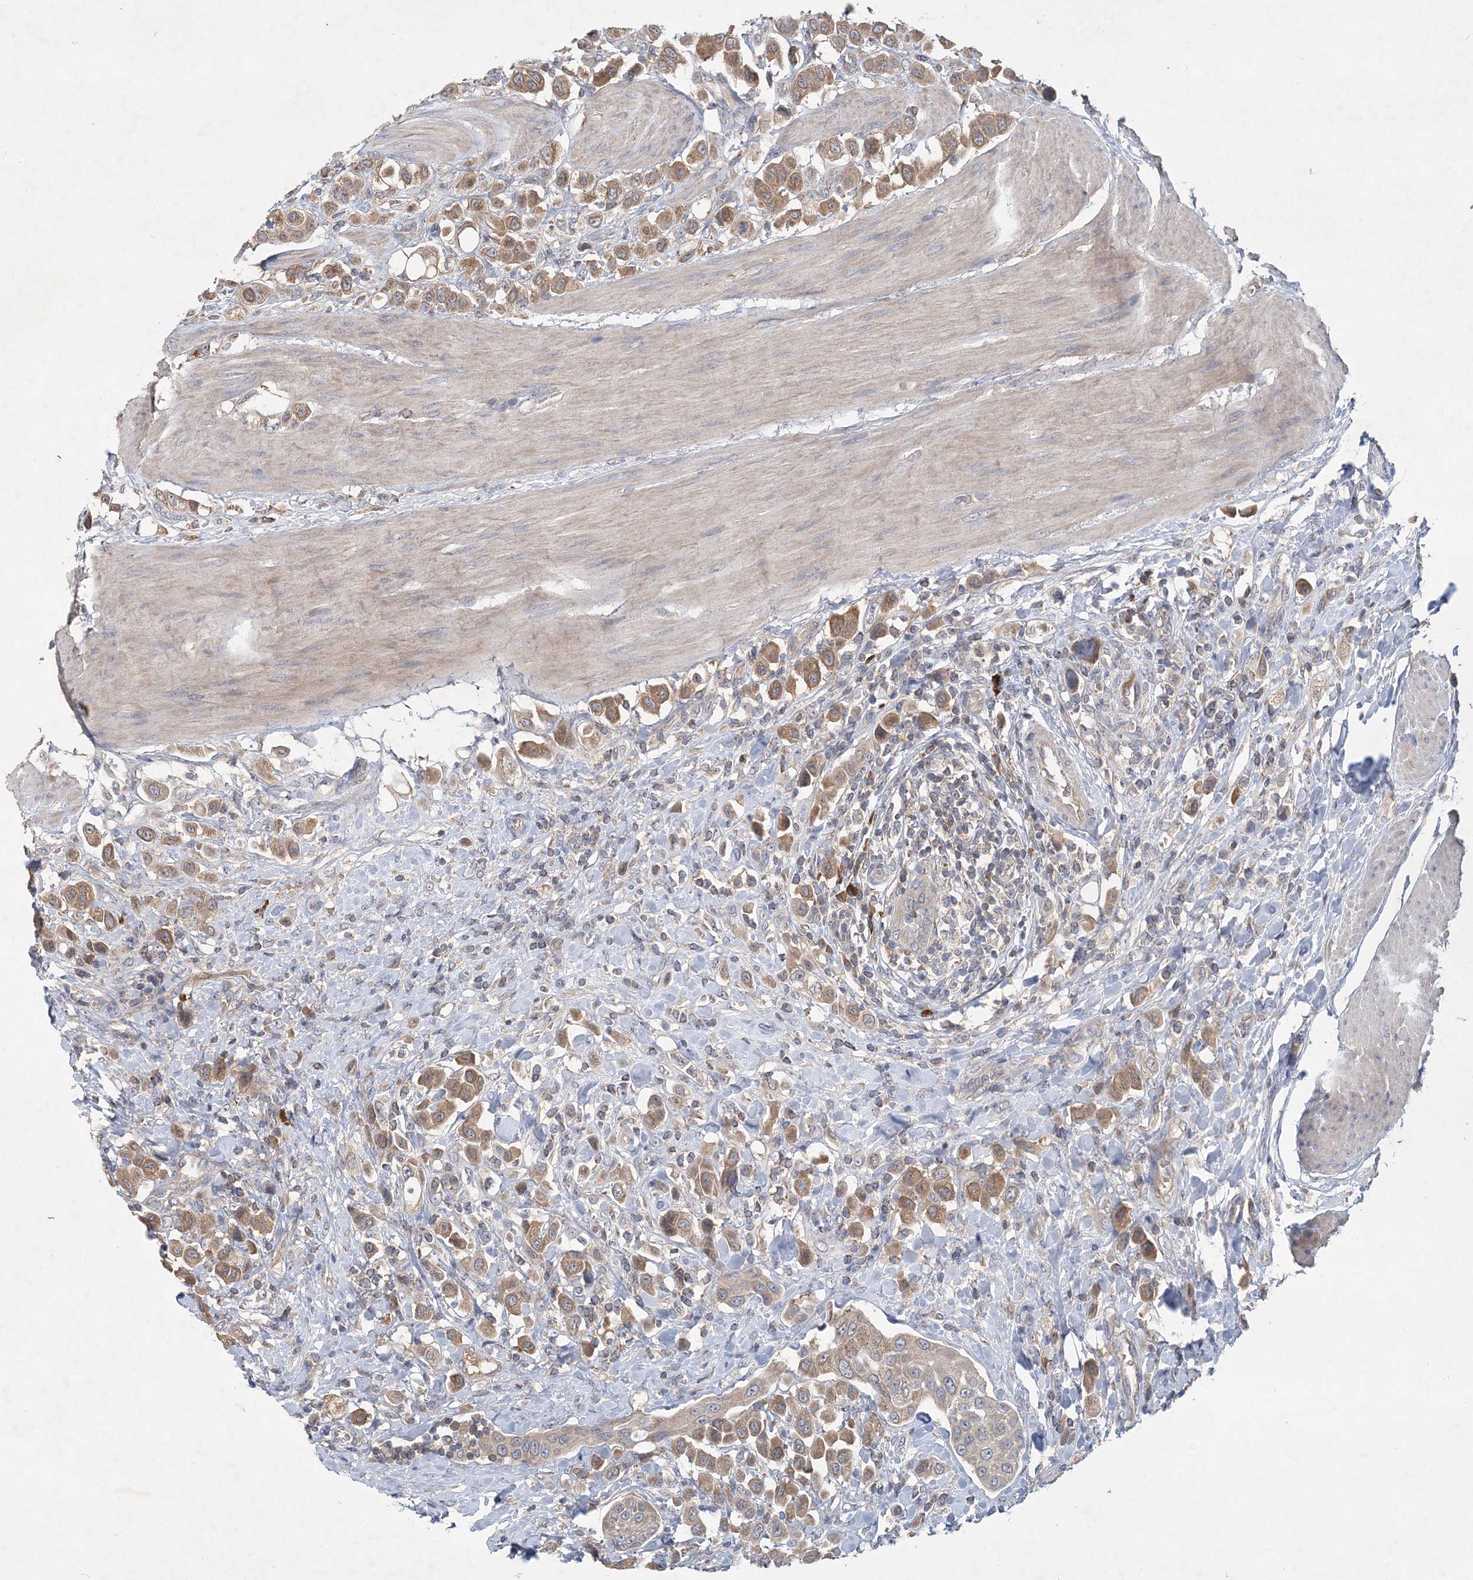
{"staining": {"intensity": "moderate", "quantity": ">75%", "location": "cytoplasmic/membranous"}, "tissue": "urothelial cancer", "cell_type": "Tumor cells", "image_type": "cancer", "snomed": [{"axis": "morphology", "description": "Urothelial carcinoma, High grade"}, {"axis": "topography", "description": "Urinary bladder"}], "caption": "High-grade urothelial carcinoma stained for a protein exhibits moderate cytoplasmic/membranous positivity in tumor cells.", "gene": "RNF25", "patient": {"sex": "male", "age": 50}}